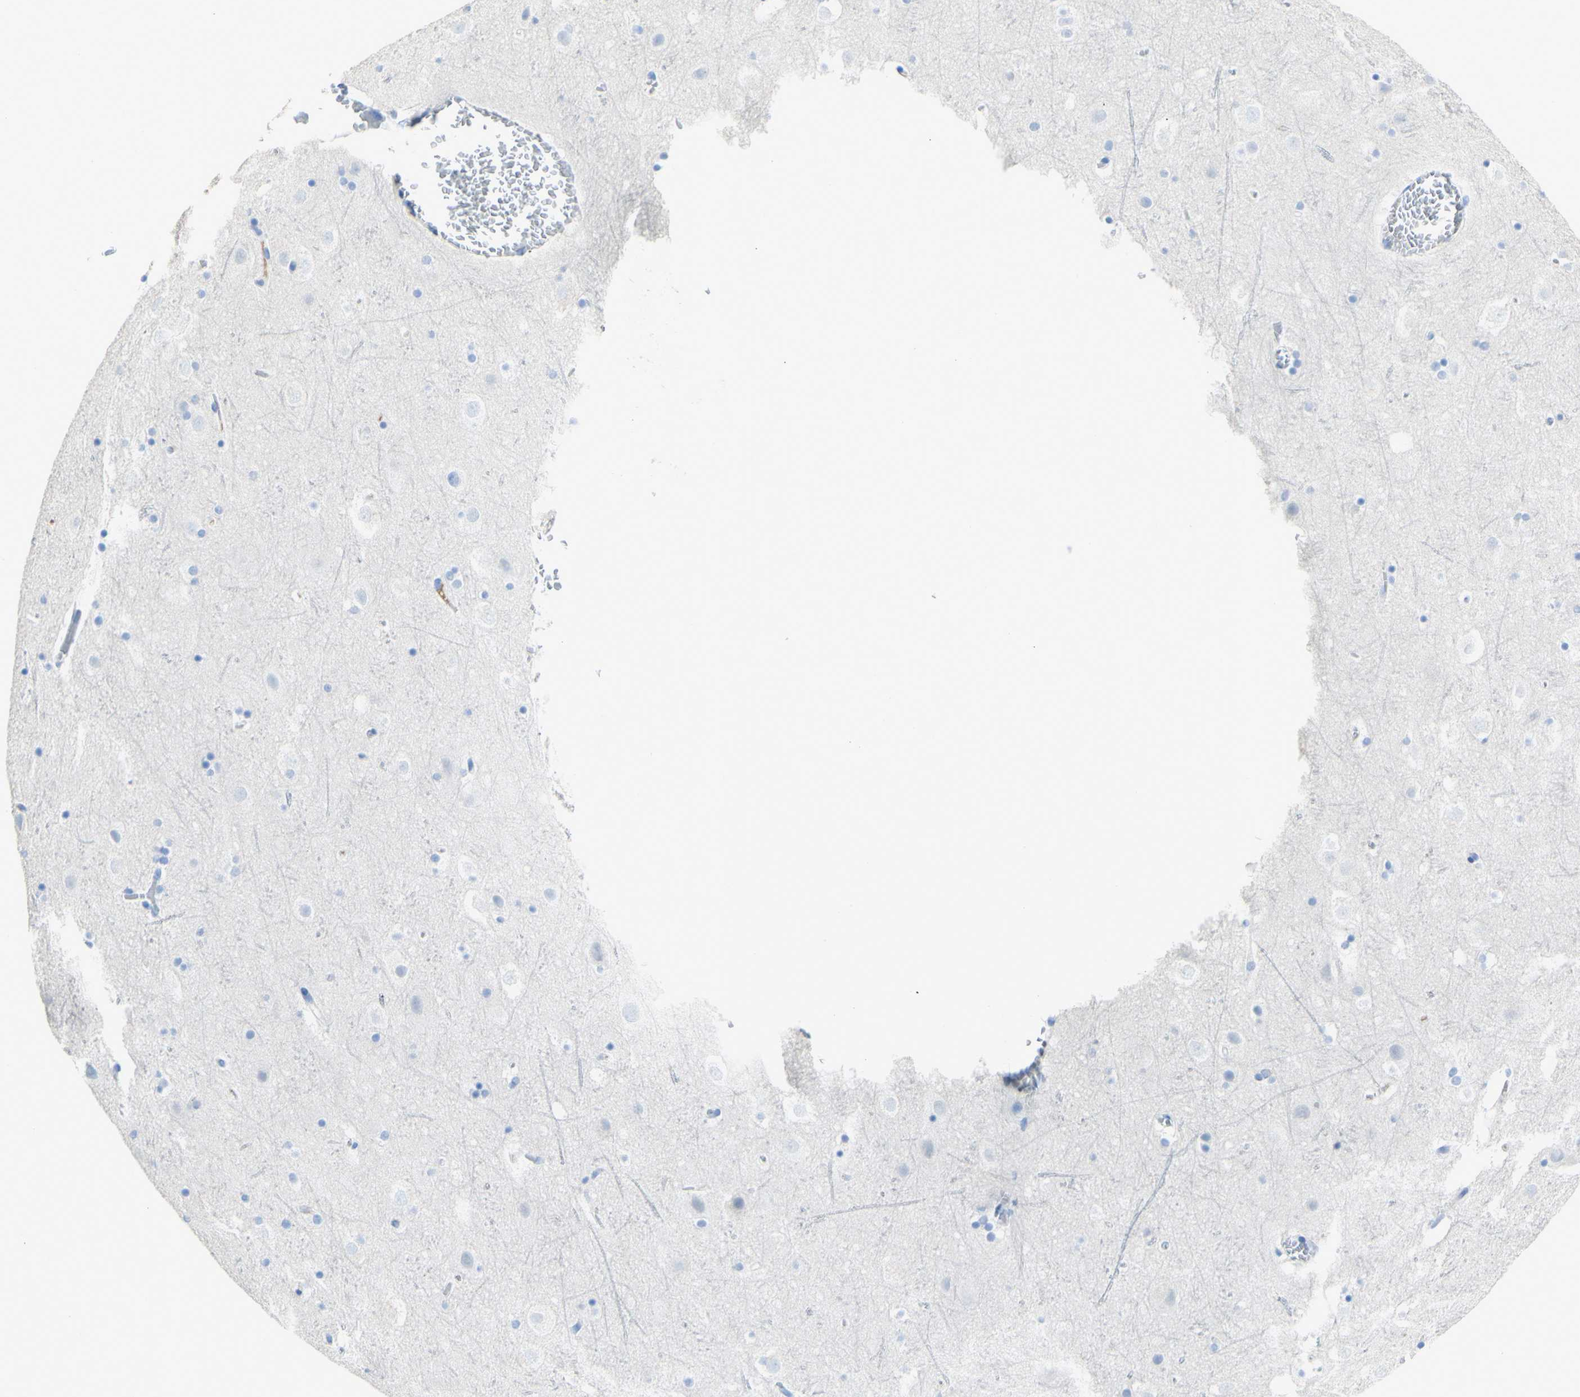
{"staining": {"intensity": "negative", "quantity": "none", "location": "none"}, "tissue": "cerebral cortex", "cell_type": "Endothelial cells", "image_type": "normal", "snomed": [{"axis": "morphology", "description": "Normal tissue, NOS"}, {"axis": "topography", "description": "Cerebral cortex"}], "caption": "This is an immunohistochemistry (IHC) micrograph of unremarkable cerebral cortex. There is no staining in endothelial cells.", "gene": "DSC2", "patient": {"sex": "male", "age": 45}}